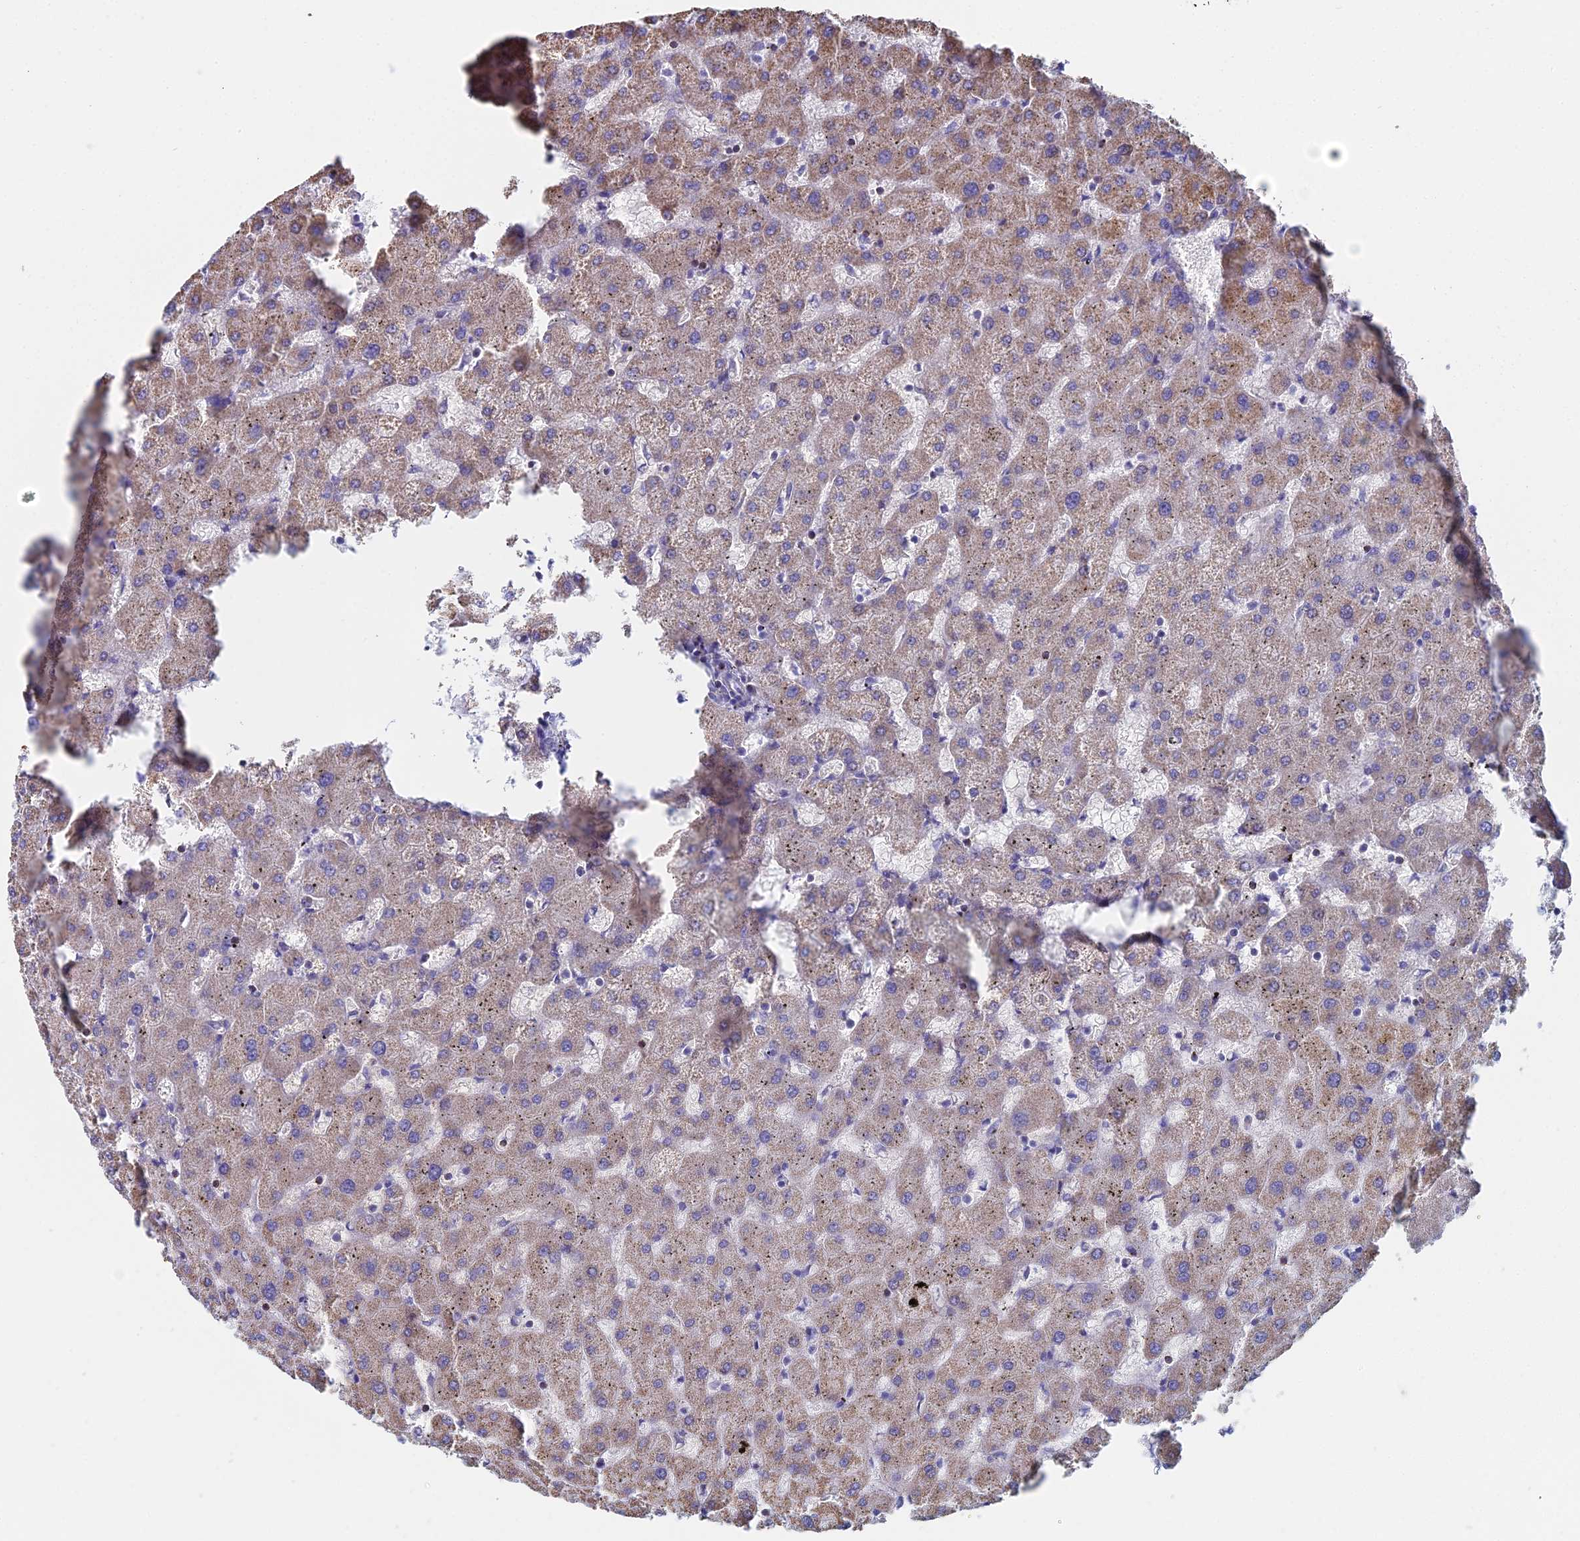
{"staining": {"intensity": "weak", "quantity": "25%-75%", "location": "cytoplasmic/membranous"}, "tissue": "liver", "cell_type": "Cholangiocytes", "image_type": "normal", "snomed": [{"axis": "morphology", "description": "Normal tissue, NOS"}, {"axis": "topography", "description": "Liver"}], "caption": "Protein expression analysis of normal liver displays weak cytoplasmic/membranous staining in about 25%-75% of cholangiocytes.", "gene": "SPOCK2", "patient": {"sex": "female", "age": 63}}